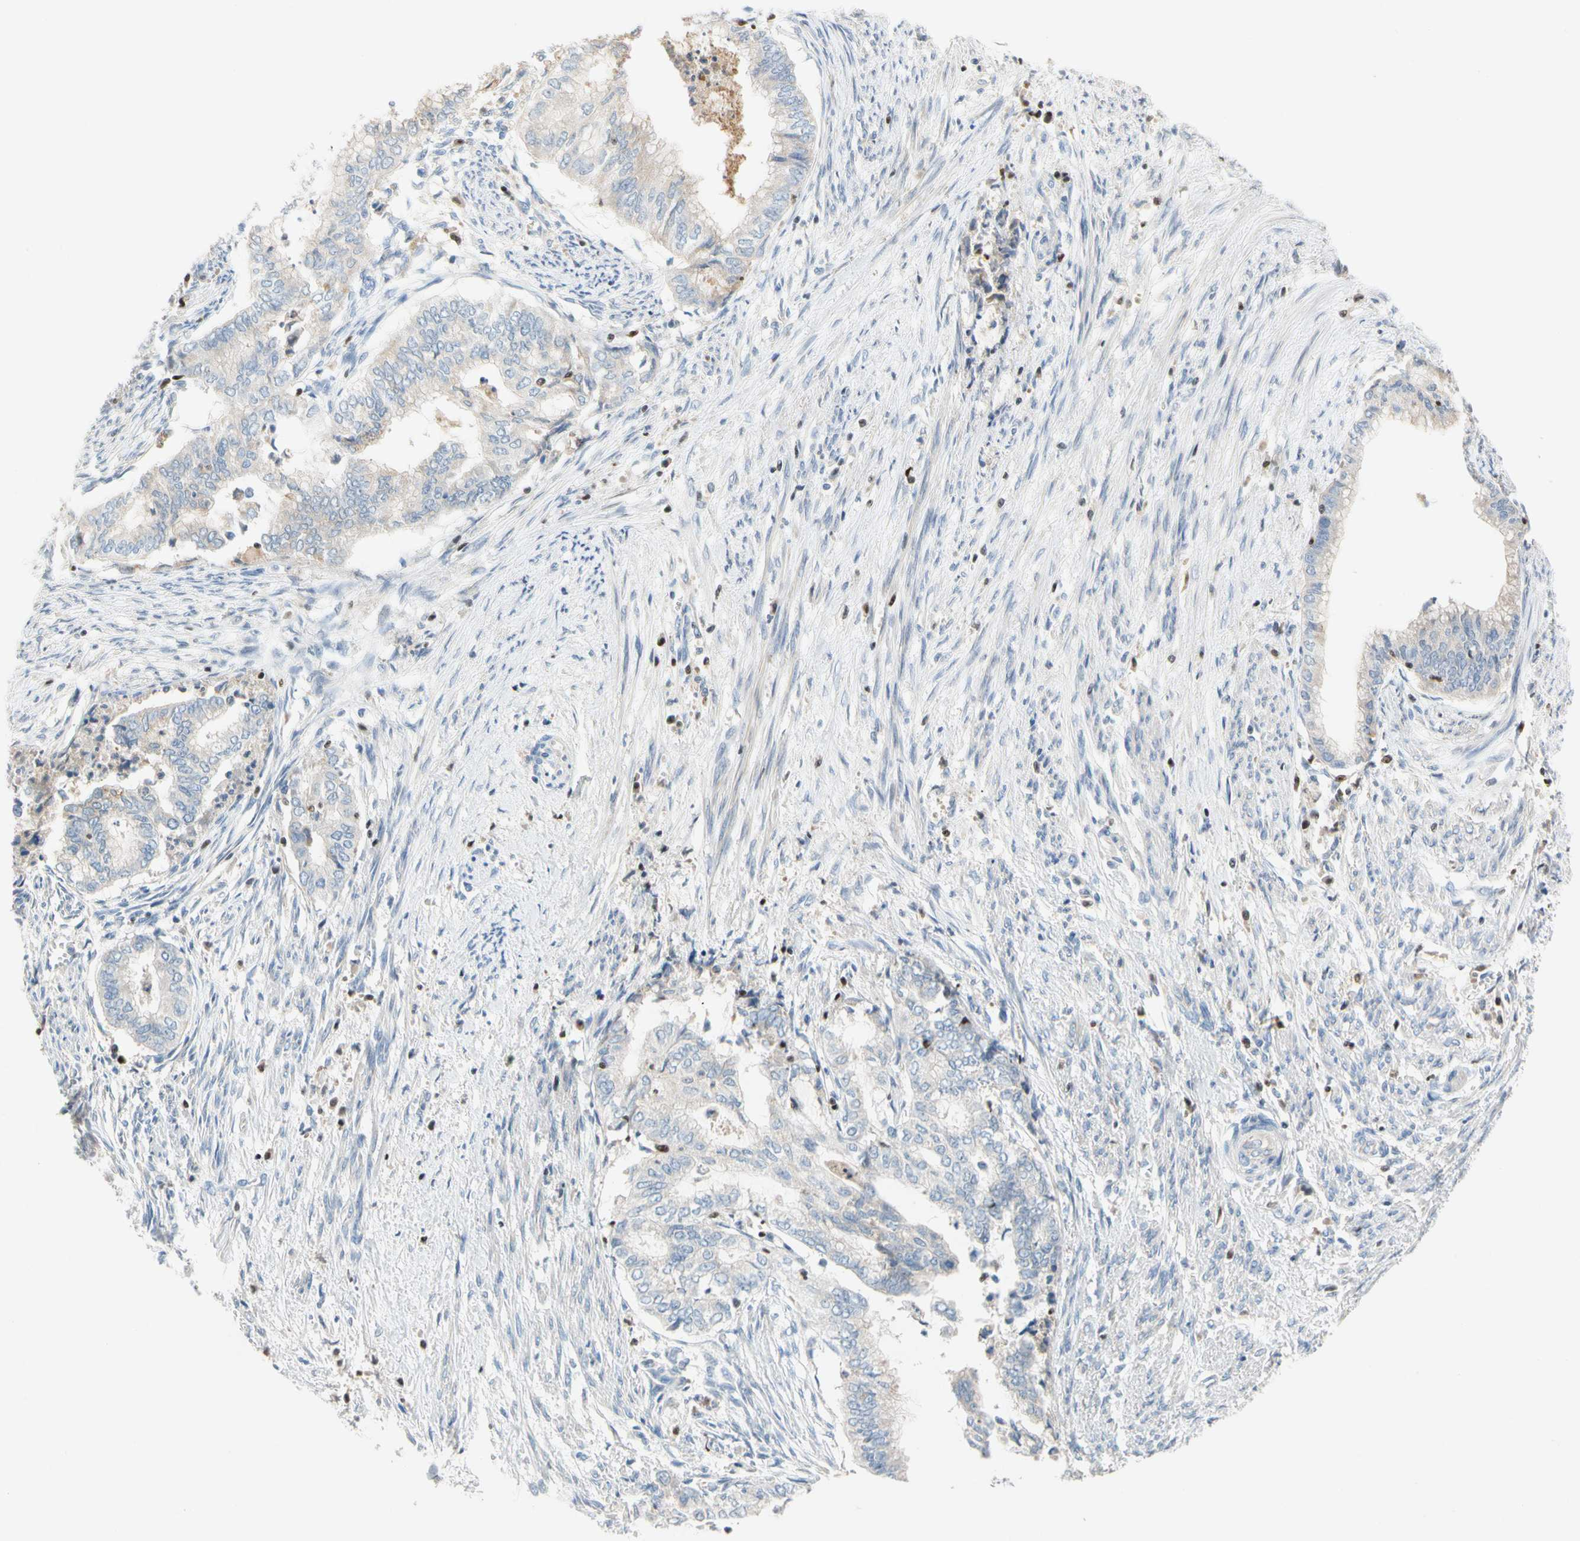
{"staining": {"intensity": "negative", "quantity": "none", "location": "none"}, "tissue": "endometrial cancer", "cell_type": "Tumor cells", "image_type": "cancer", "snomed": [{"axis": "morphology", "description": "Necrosis, NOS"}, {"axis": "morphology", "description": "Adenocarcinoma, NOS"}, {"axis": "topography", "description": "Endometrium"}], "caption": "There is no significant positivity in tumor cells of adenocarcinoma (endometrial). (Immunohistochemistry (ihc), brightfield microscopy, high magnification).", "gene": "SP140", "patient": {"sex": "female", "age": 79}}